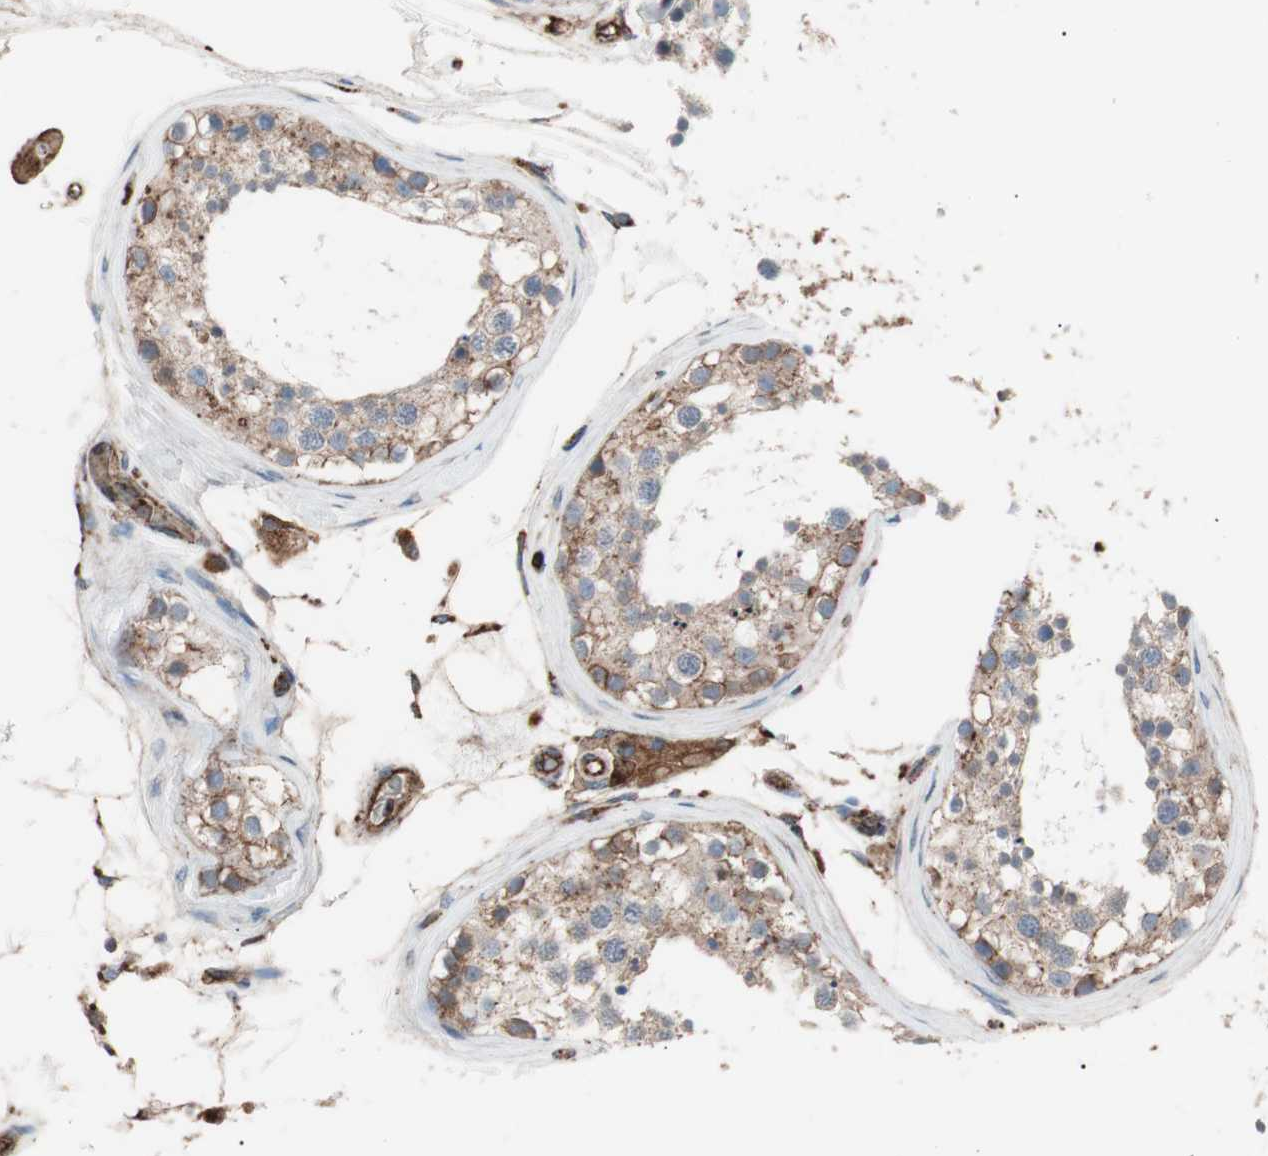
{"staining": {"intensity": "weak", "quantity": ">75%", "location": "cytoplasmic/membranous"}, "tissue": "testis", "cell_type": "Cells in seminiferous ducts", "image_type": "normal", "snomed": [{"axis": "morphology", "description": "Normal tissue, NOS"}, {"axis": "topography", "description": "Testis"}], "caption": "Weak cytoplasmic/membranous staining for a protein is seen in approximately >75% of cells in seminiferous ducts of benign testis using IHC.", "gene": "FLOT2", "patient": {"sex": "male", "age": 68}}